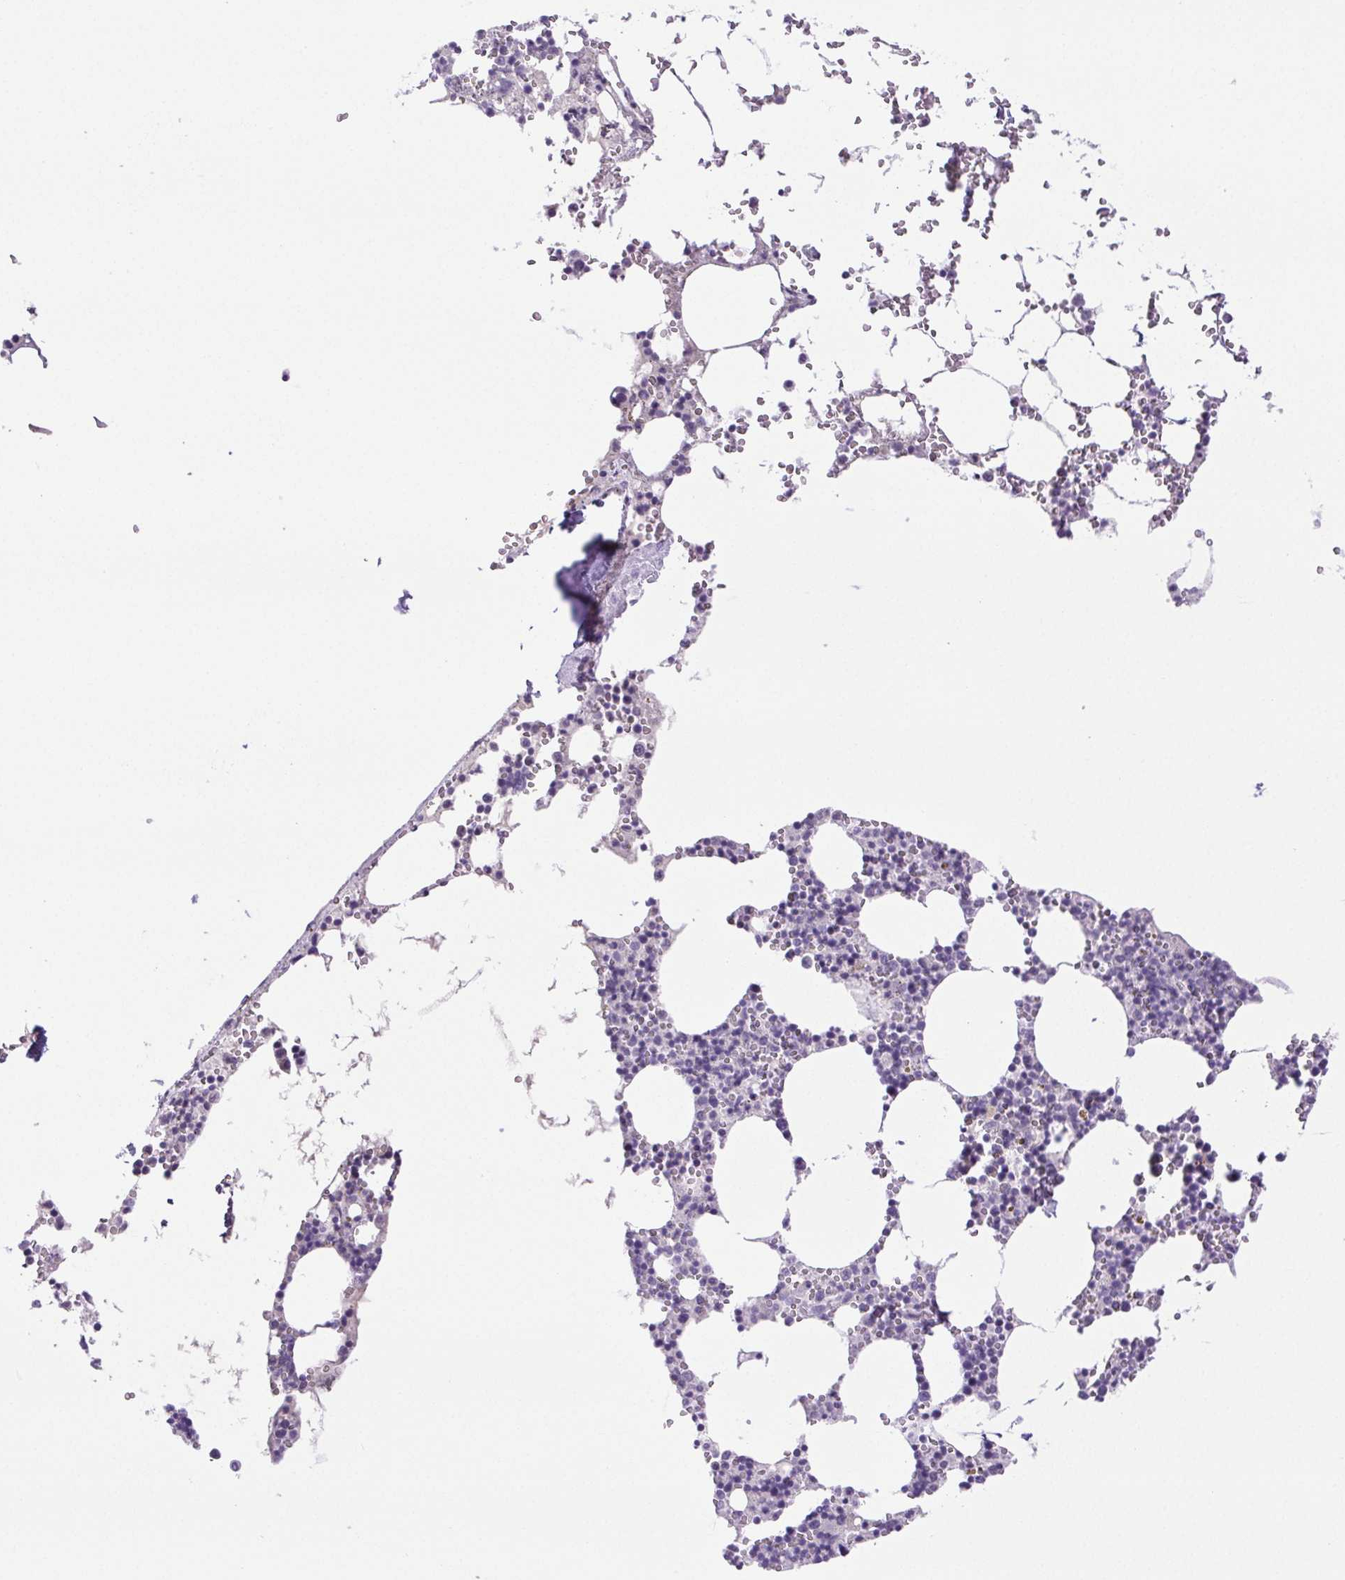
{"staining": {"intensity": "negative", "quantity": "none", "location": "none"}, "tissue": "bone marrow", "cell_type": "Hematopoietic cells", "image_type": "normal", "snomed": [{"axis": "morphology", "description": "Normal tissue, NOS"}, {"axis": "topography", "description": "Bone marrow"}], "caption": "Immunohistochemistry histopathology image of unremarkable human bone marrow stained for a protein (brown), which displays no expression in hematopoietic cells.", "gene": "PAPPA2", "patient": {"sex": "male", "age": 54}}